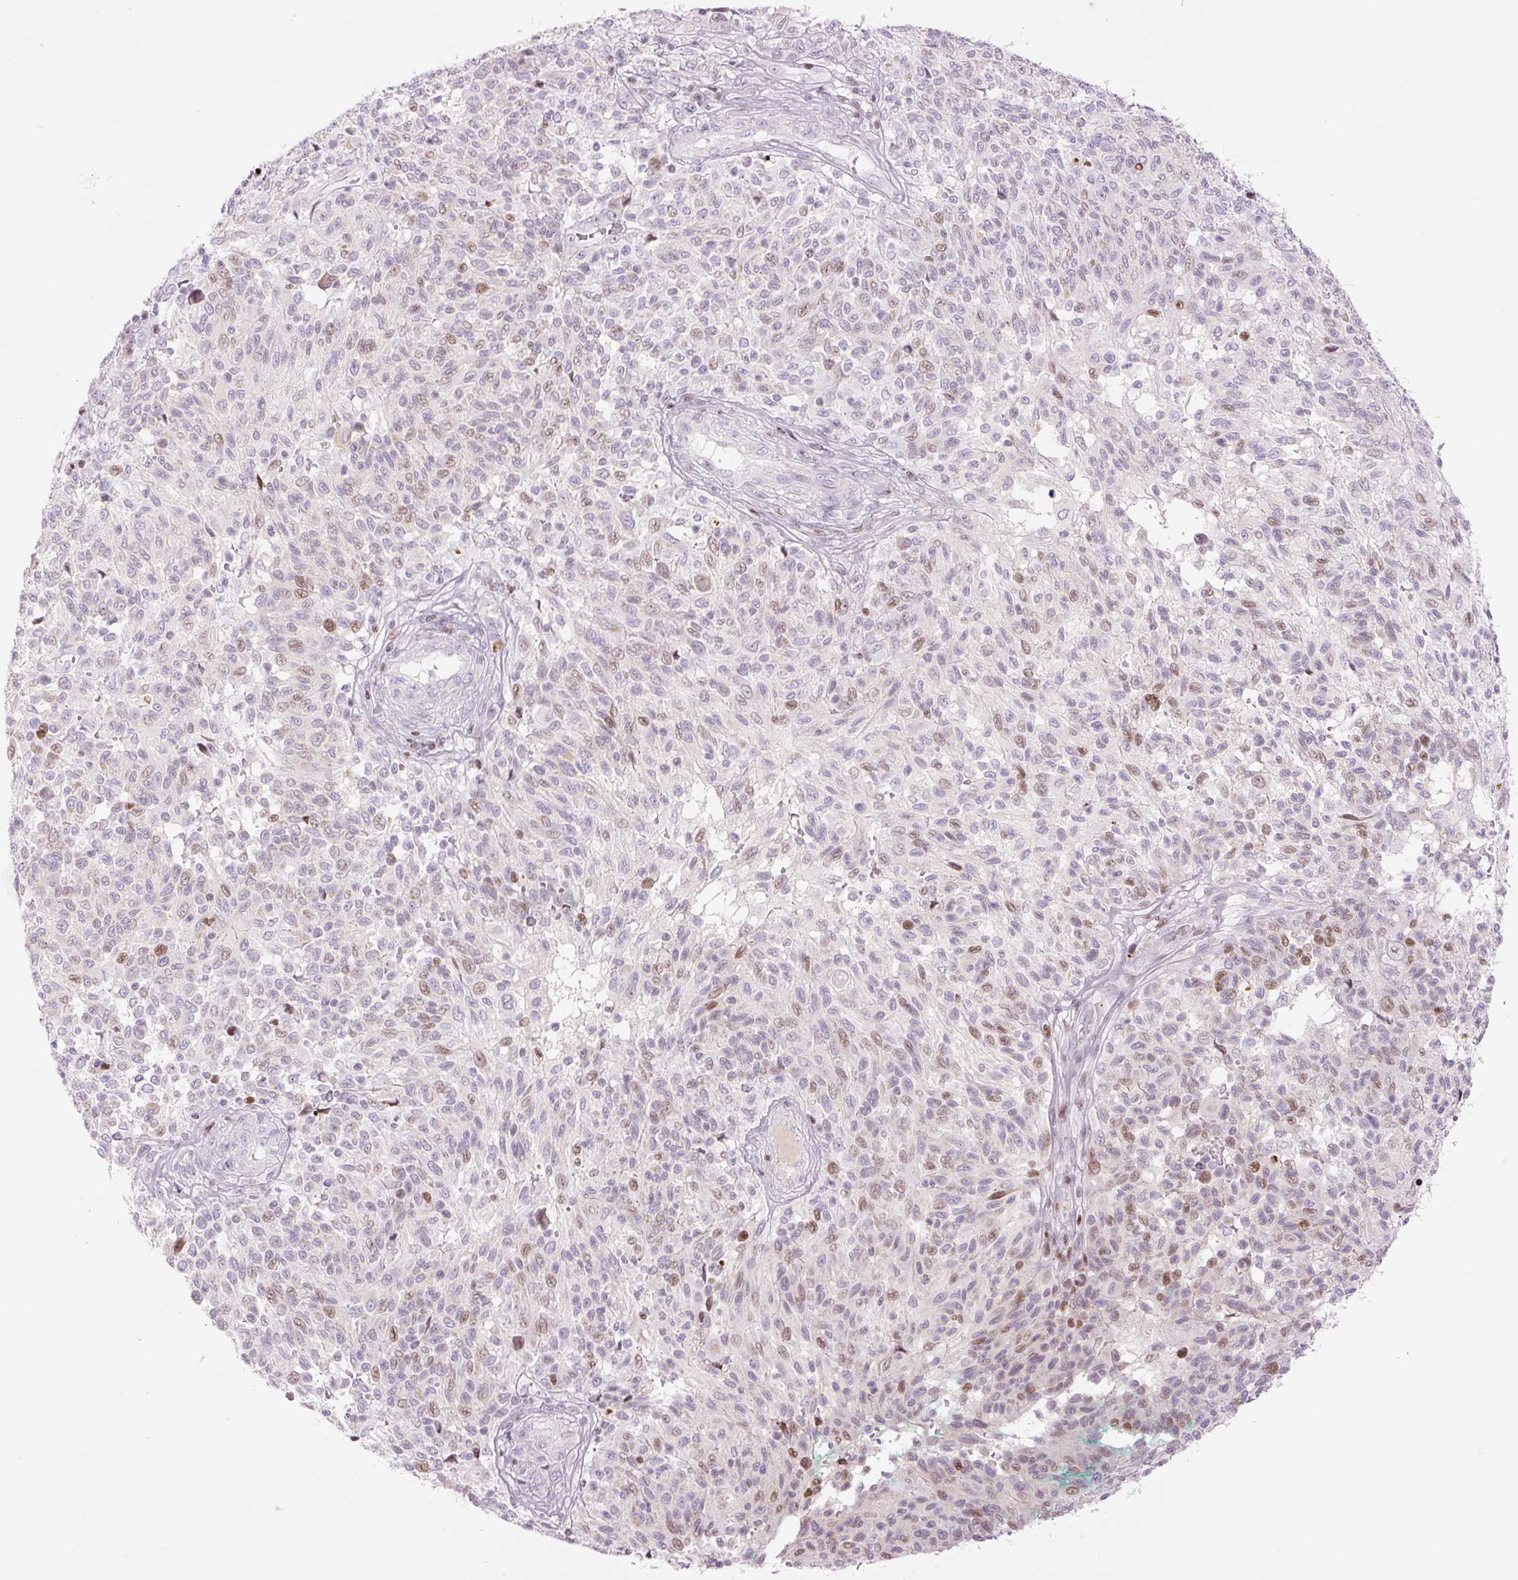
{"staining": {"intensity": "moderate", "quantity": "25%-75%", "location": "nuclear"}, "tissue": "melanoma", "cell_type": "Tumor cells", "image_type": "cancer", "snomed": [{"axis": "morphology", "description": "Malignant melanoma, NOS"}, {"axis": "topography", "description": "Skin"}], "caption": "Protein positivity by immunohistochemistry reveals moderate nuclear positivity in about 25%-75% of tumor cells in melanoma.", "gene": "TMEM177", "patient": {"sex": "male", "age": 66}}